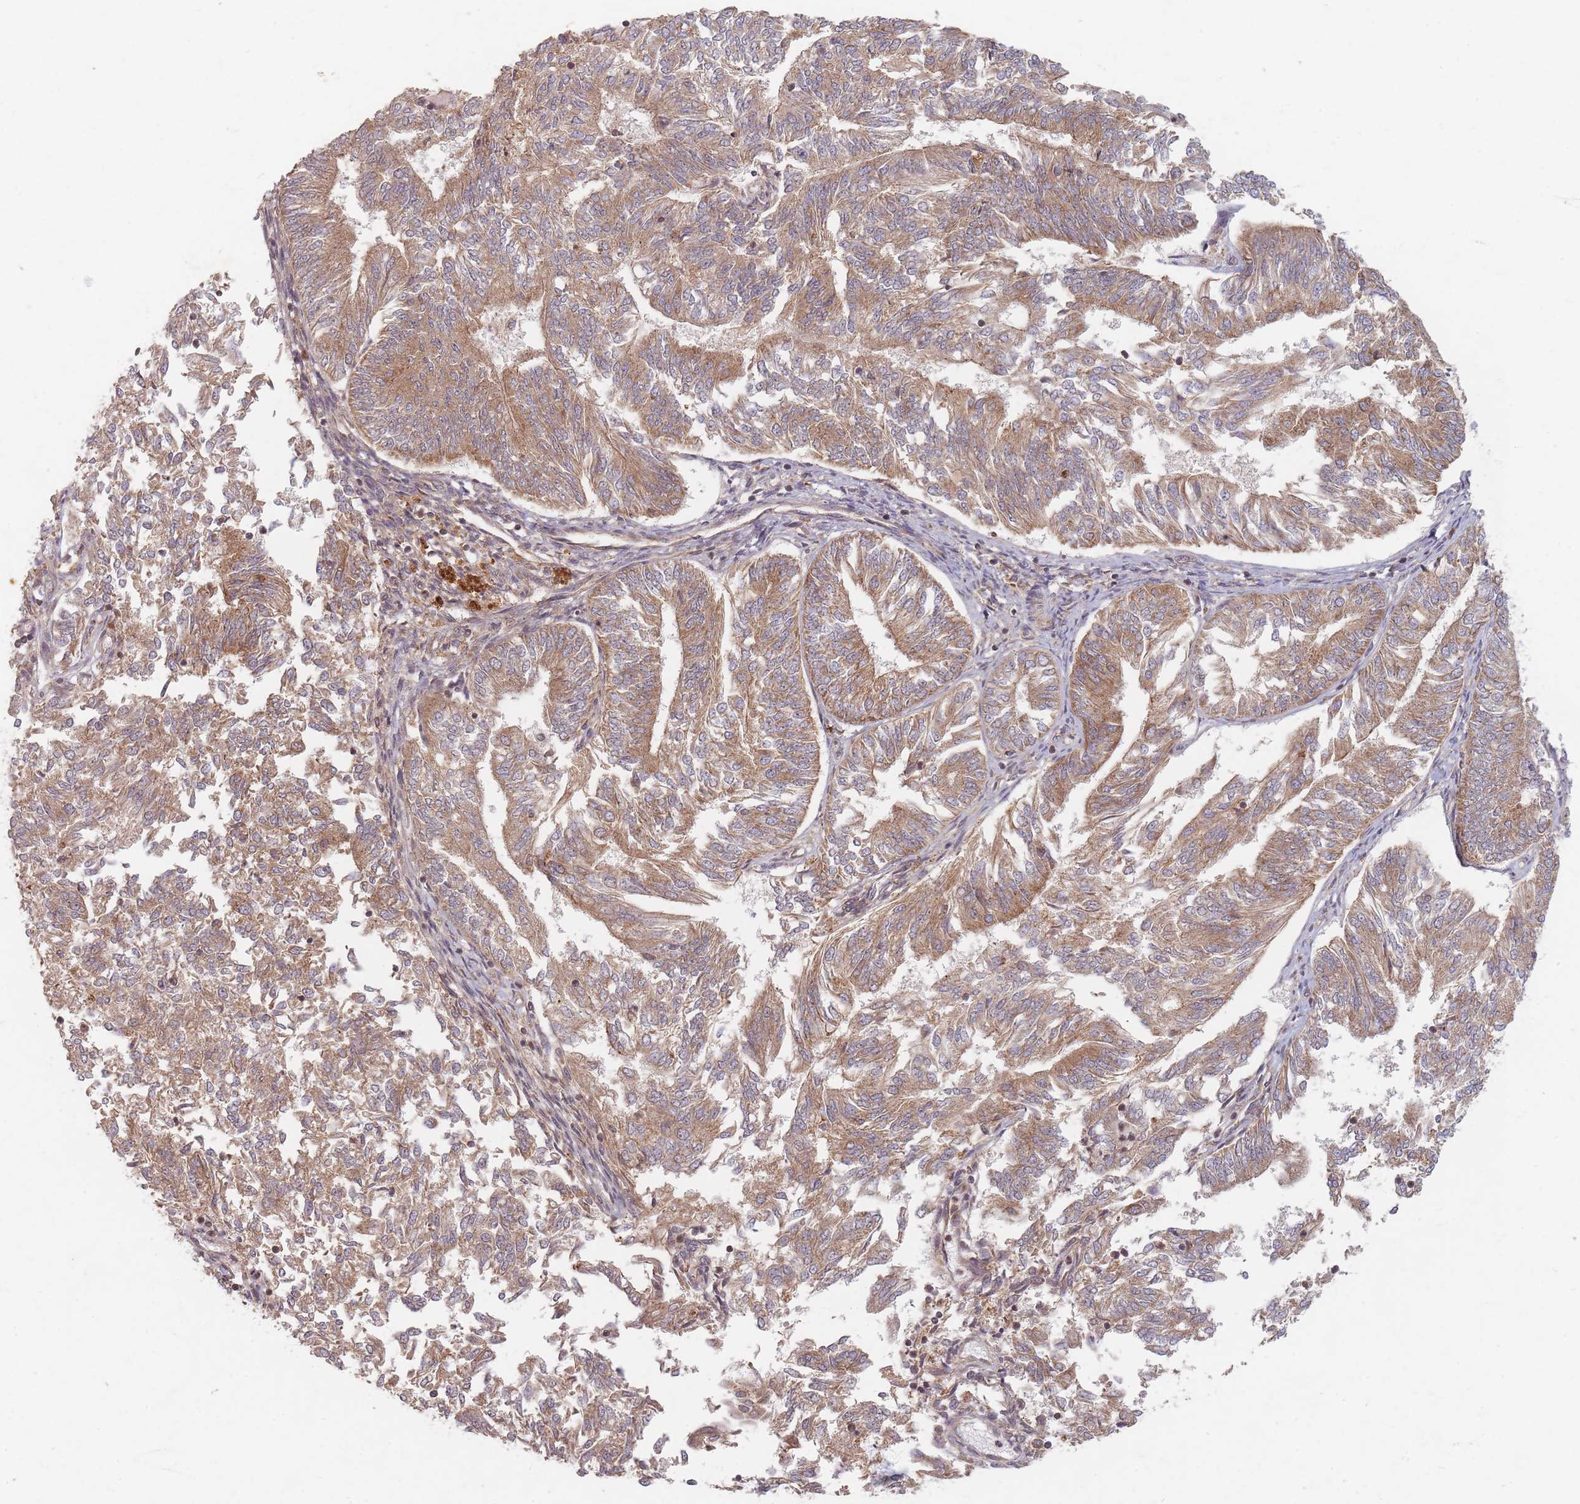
{"staining": {"intensity": "moderate", "quantity": ">75%", "location": "cytoplasmic/membranous"}, "tissue": "endometrial cancer", "cell_type": "Tumor cells", "image_type": "cancer", "snomed": [{"axis": "morphology", "description": "Adenocarcinoma, NOS"}, {"axis": "topography", "description": "Endometrium"}], "caption": "DAB immunohistochemical staining of human endometrial adenocarcinoma reveals moderate cytoplasmic/membranous protein positivity in approximately >75% of tumor cells. (DAB (3,3'-diaminobenzidine) IHC, brown staining for protein, blue staining for nuclei).", "gene": "RADX", "patient": {"sex": "female", "age": 58}}